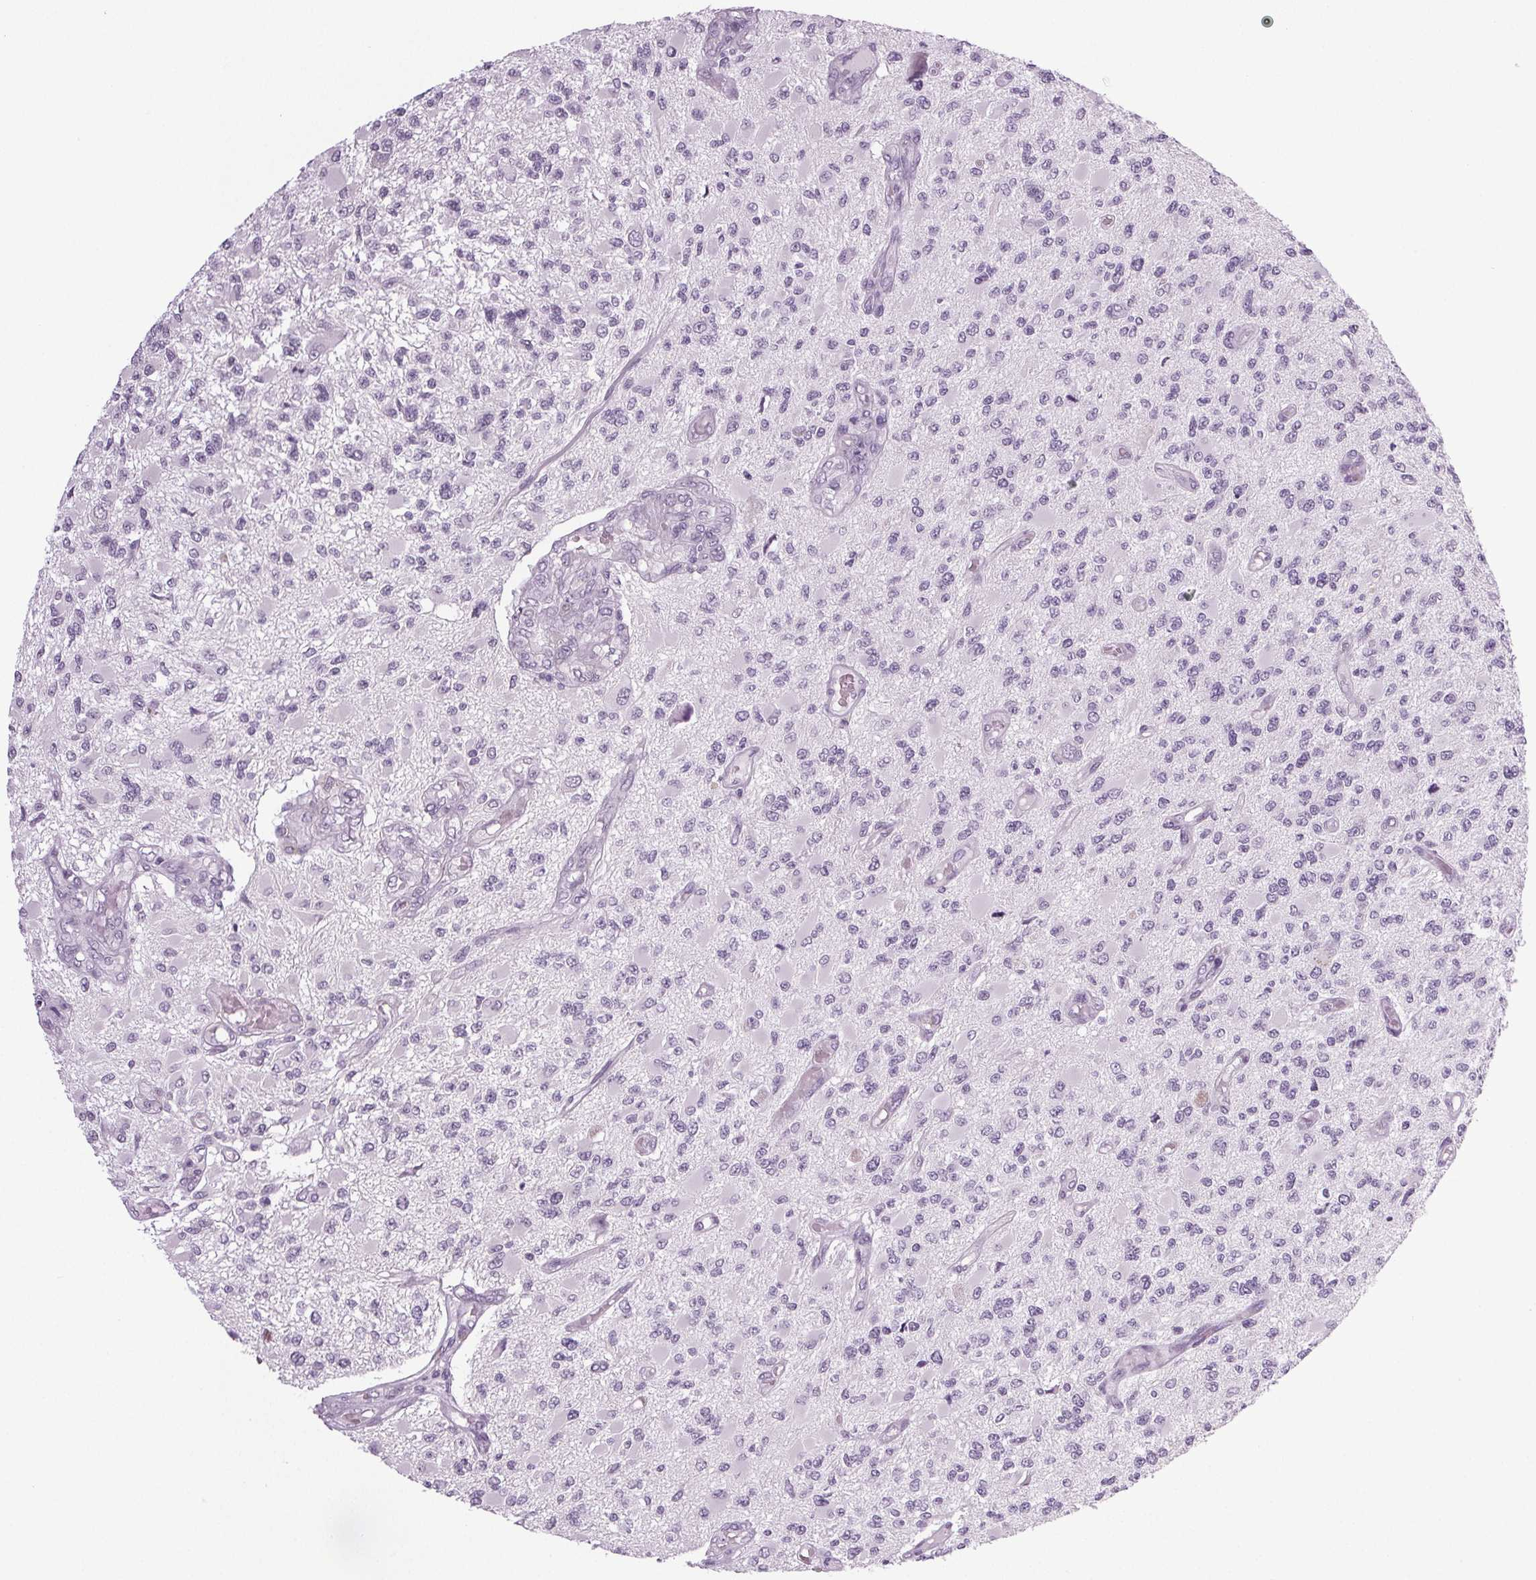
{"staining": {"intensity": "negative", "quantity": "none", "location": "none"}, "tissue": "glioma", "cell_type": "Tumor cells", "image_type": "cancer", "snomed": [{"axis": "morphology", "description": "Glioma, malignant, High grade"}, {"axis": "topography", "description": "Brain"}], "caption": "Micrograph shows no protein expression in tumor cells of malignant high-grade glioma tissue. (DAB (3,3'-diaminobenzidine) immunohistochemistry (IHC) with hematoxylin counter stain).", "gene": "IGF2BP1", "patient": {"sex": "female", "age": 63}}